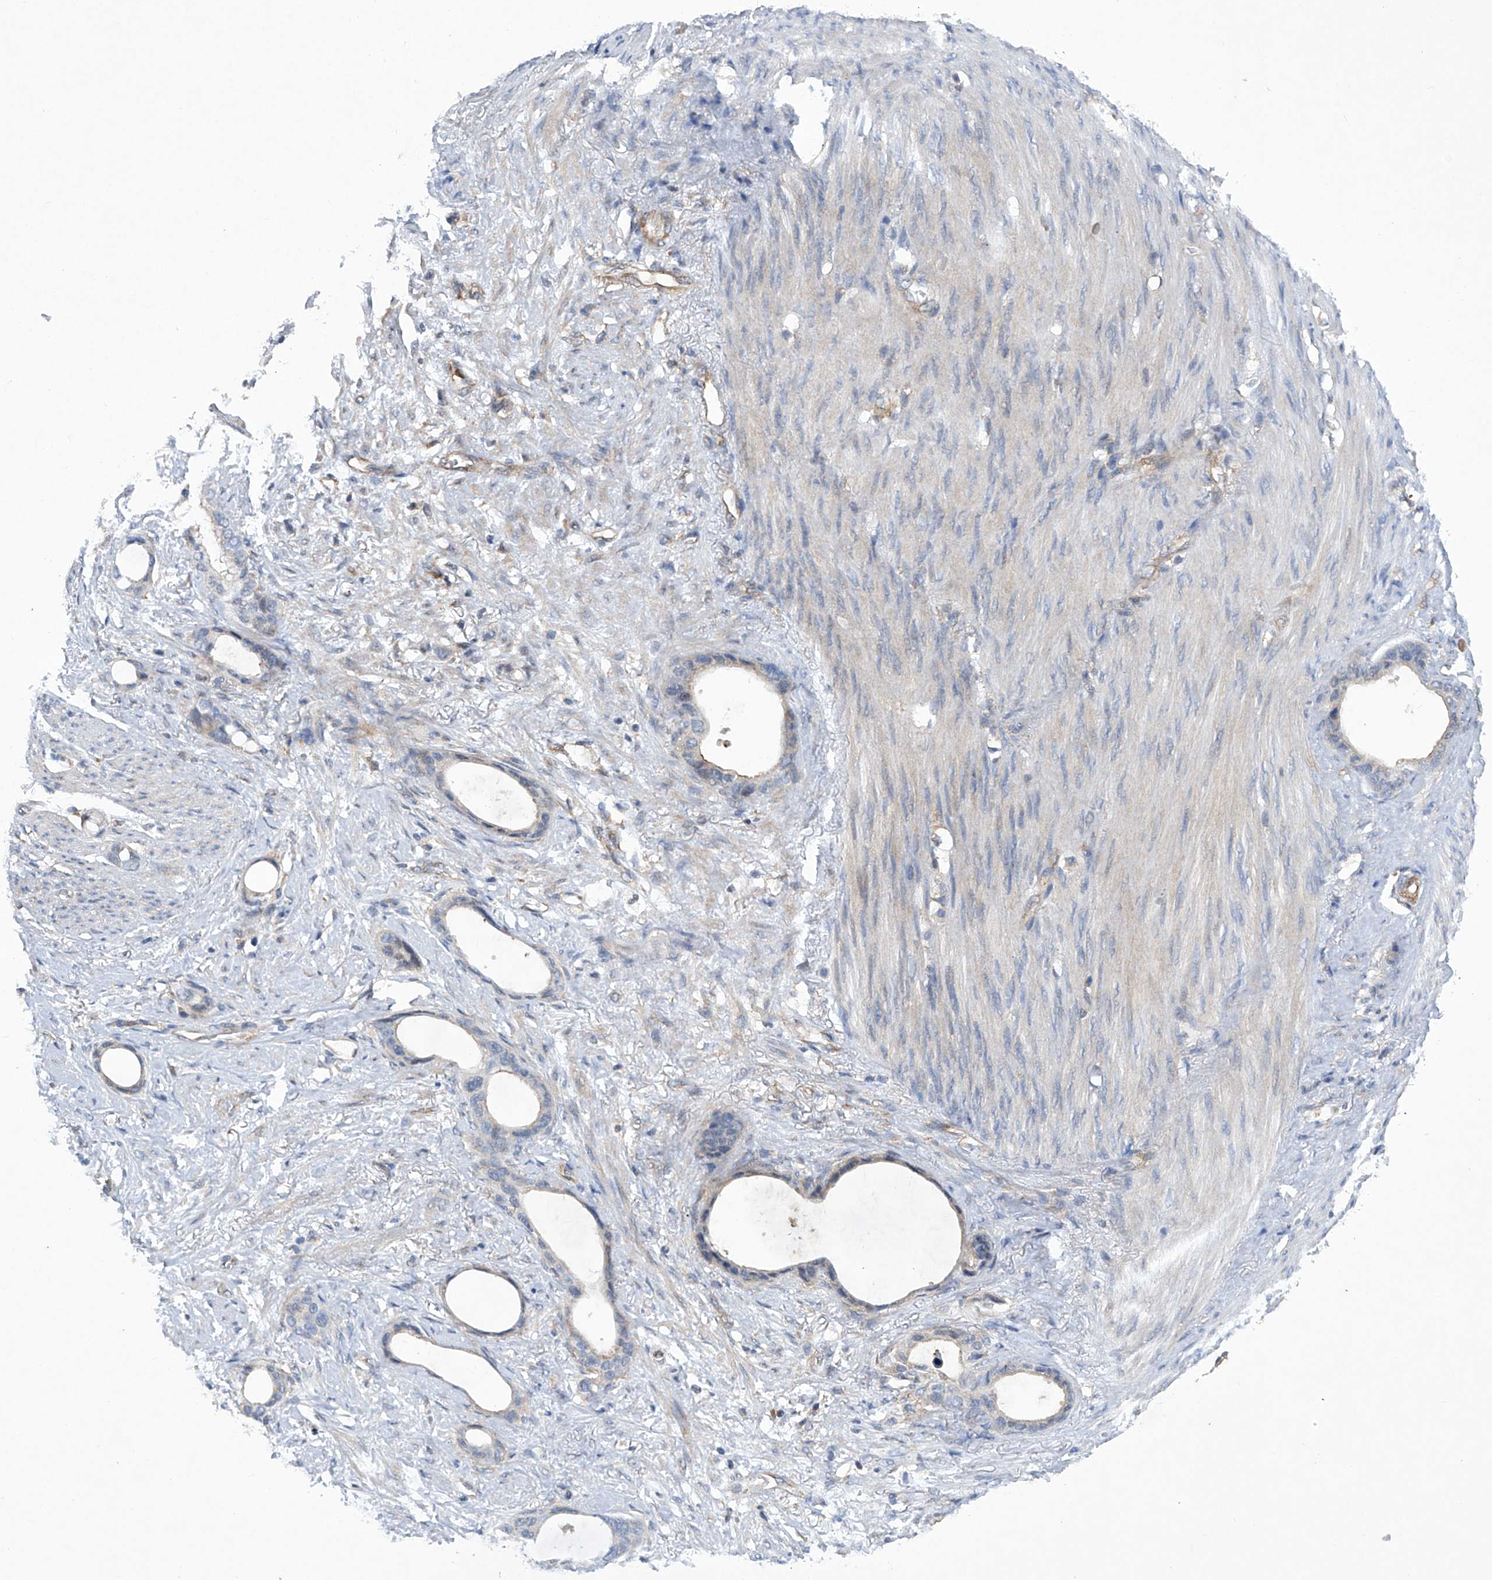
{"staining": {"intensity": "negative", "quantity": "none", "location": "none"}, "tissue": "stomach cancer", "cell_type": "Tumor cells", "image_type": "cancer", "snomed": [{"axis": "morphology", "description": "Adenocarcinoma, NOS"}, {"axis": "topography", "description": "Stomach"}], "caption": "High magnification brightfield microscopy of stomach cancer (adenocarcinoma) stained with DAB (3,3'-diaminobenzidine) (brown) and counterstained with hematoxylin (blue): tumor cells show no significant staining. (DAB (3,3'-diaminobenzidine) IHC, high magnification).", "gene": "CISH", "patient": {"sex": "female", "age": 75}}